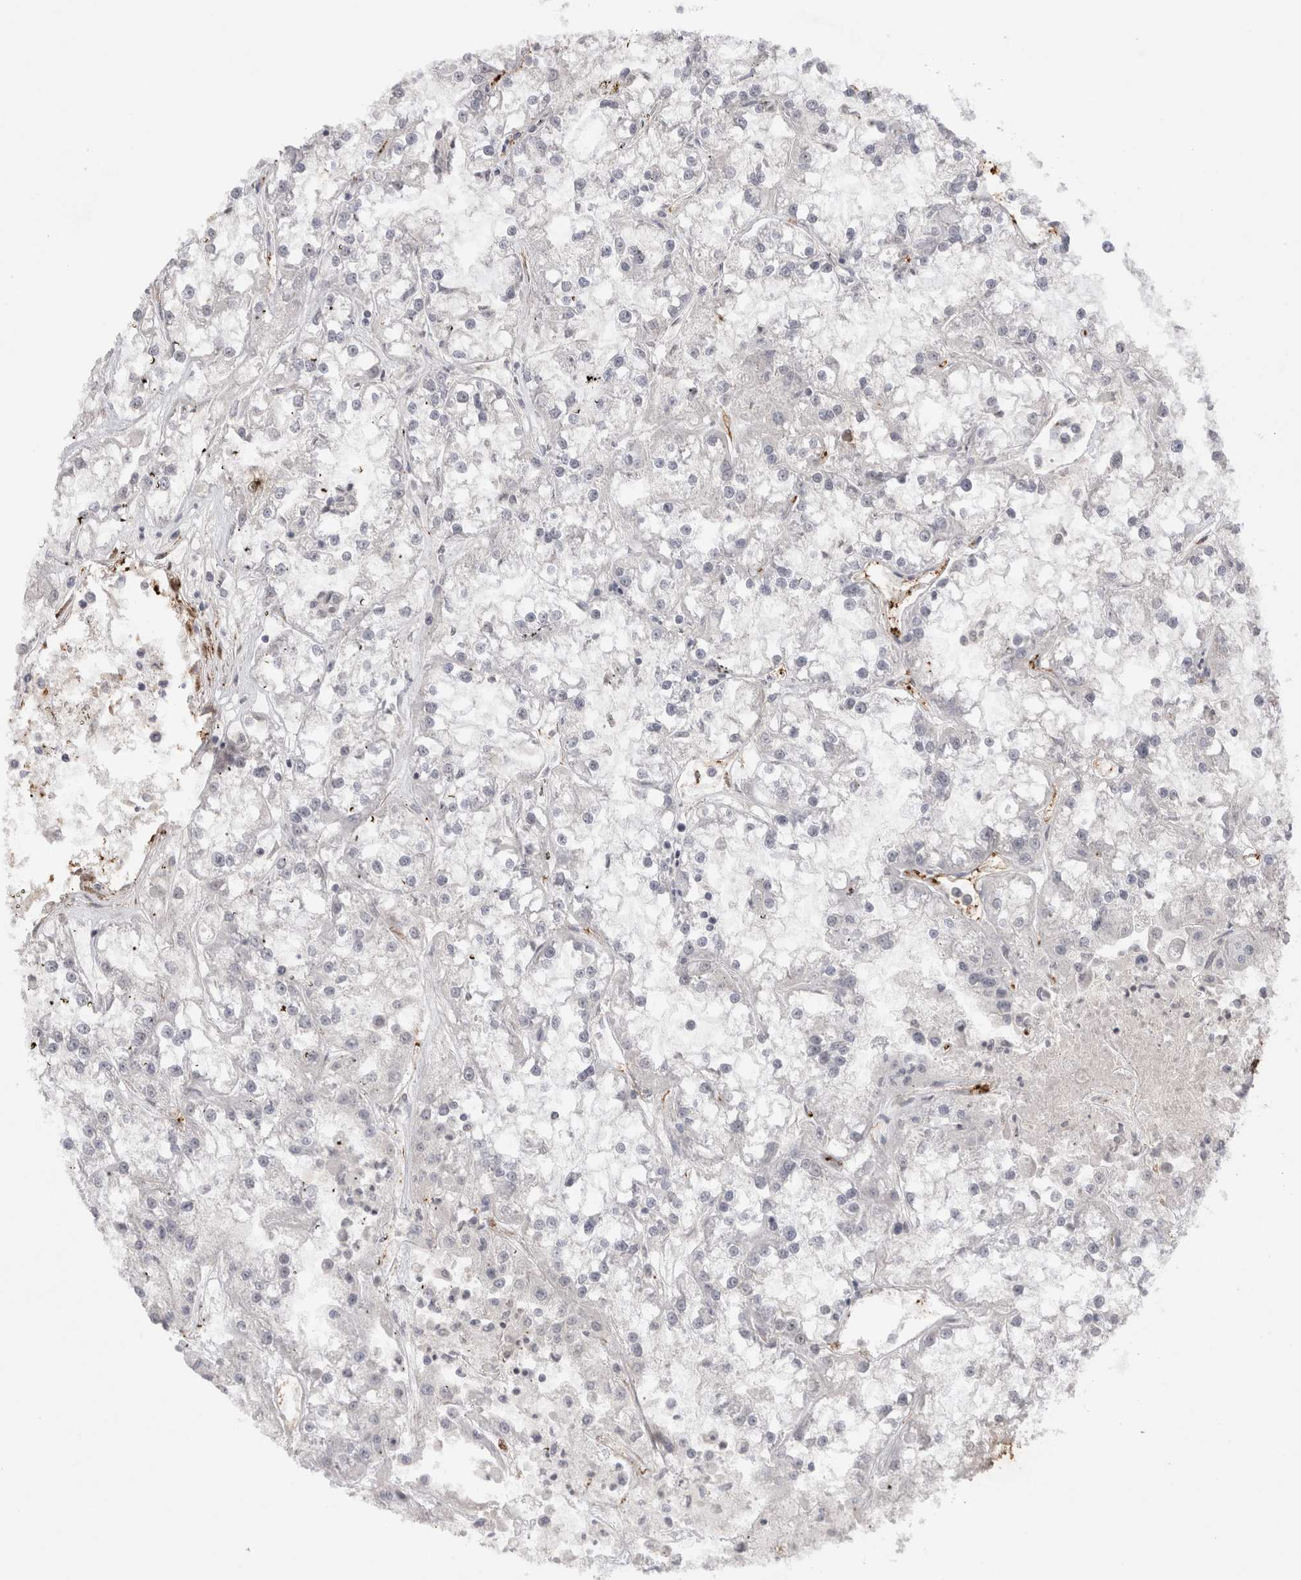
{"staining": {"intensity": "negative", "quantity": "none", "location": "none"}, "tissue": "renal cancer", "cell_type": "Tumor cells", "image_type": "cancer", "snomed": [{"axis": "morphology", "description": "Adenocarcinoma, NOS"}, {"axis": "topography", "description": "Kidney"}], "caption": "IHC photomicrograph of human adenocarcinoma (renal) stained for a protein (brown), which exhibits no expression in tumor cells. The staining is performed using DAB brown chromogen with nuclei counter-stained in using hematoxylin.", "gene": "CDH13", "patient": {"sex": "female", "age": 52}}